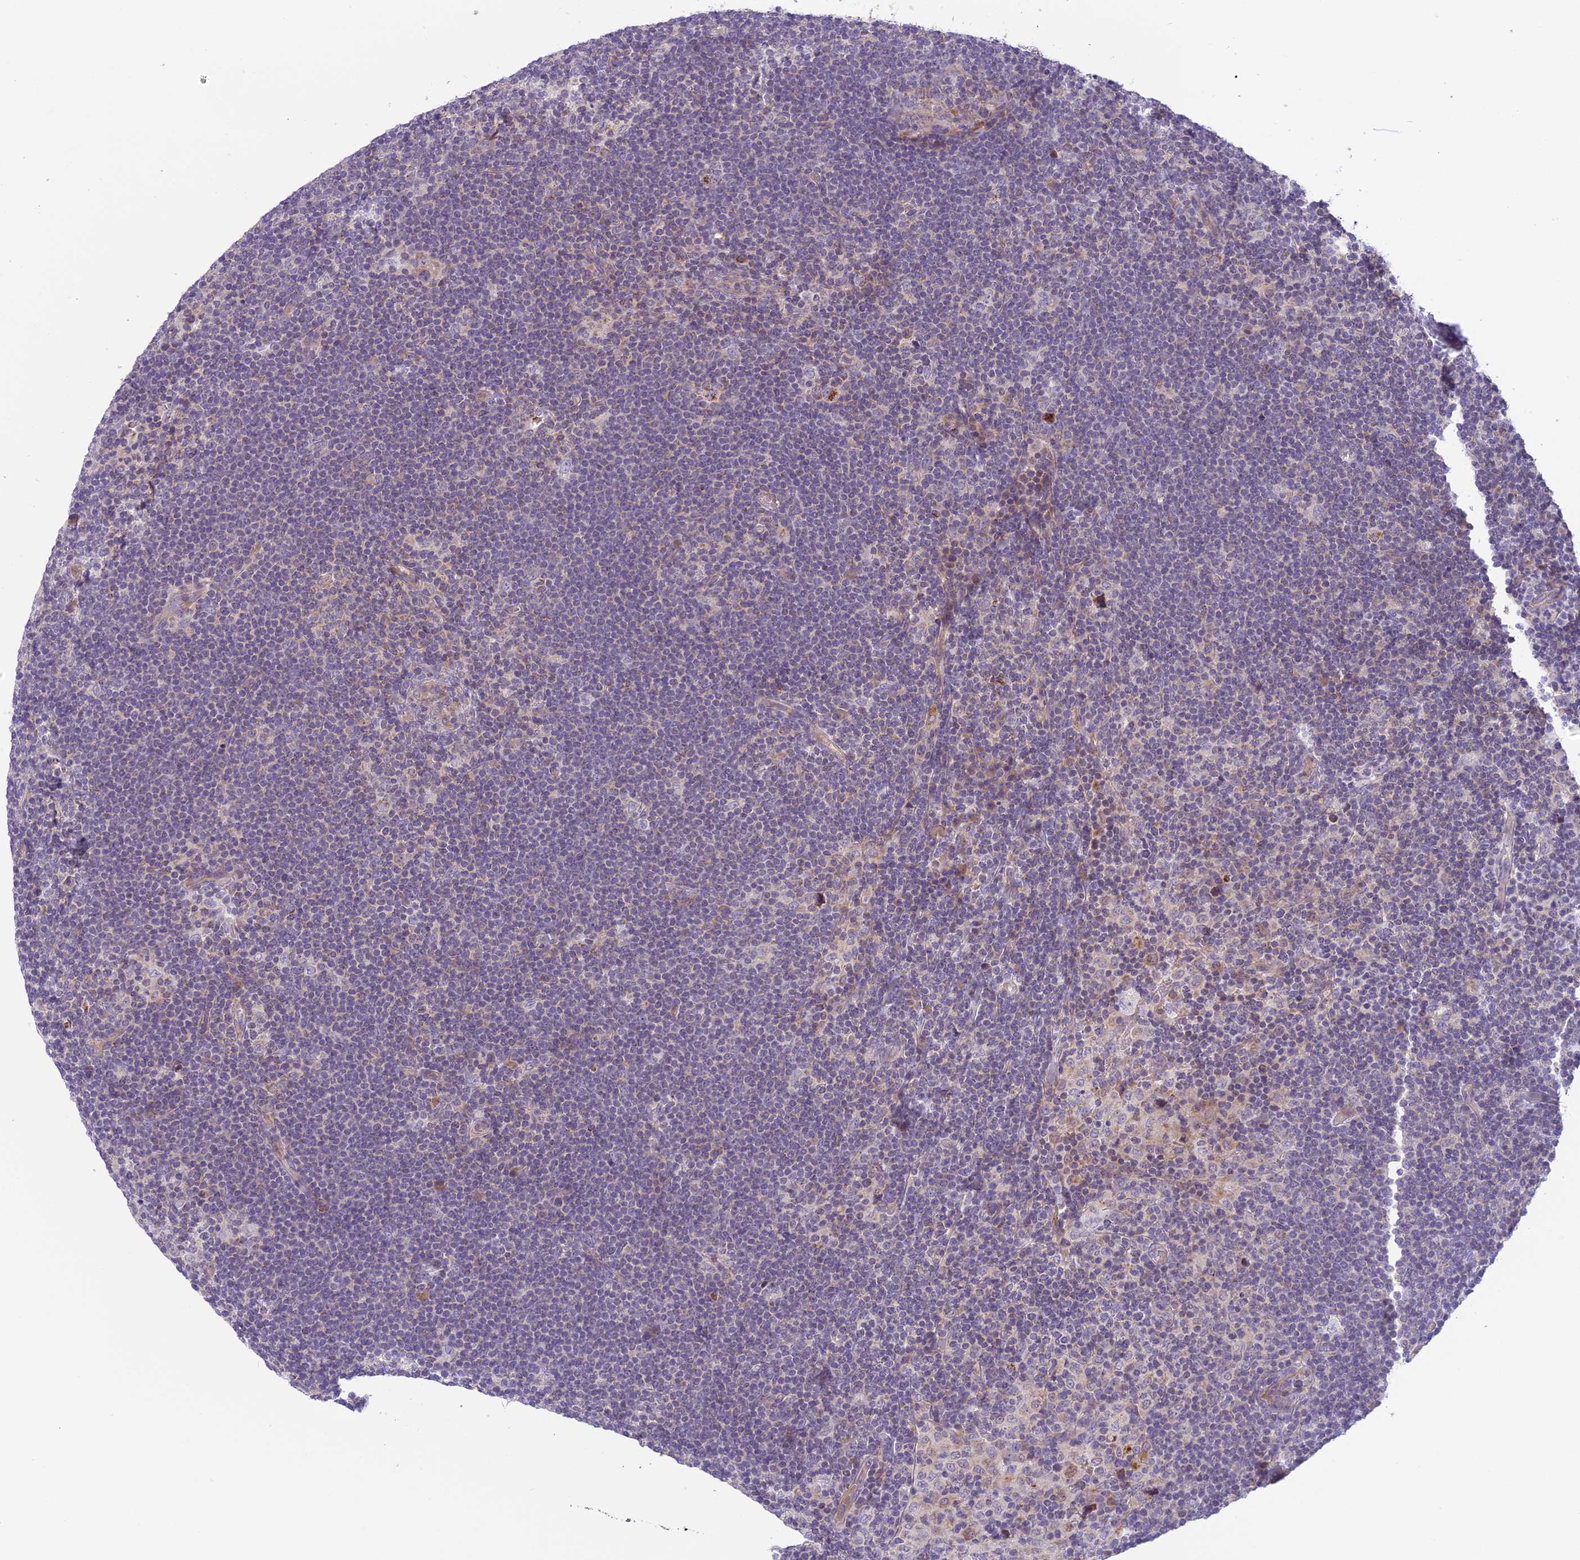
{"staining": {"intensity": "negative", "quantity": "none", "location": "none"}, "tissue": "lymphoma", "cell_type": "Tumor cells", "image_type": "cancer", "snomed": [{"axis": "morphology", "description": "Hodgkin's disease, NOS"}, {"axis": "topography", "description": "Lymph node"}], "caption": "The photomicrograph demonstrates no significant expression in tumor cells of lymphoma. (Brightfield microscopy of DAB (3,3'-diaminobenzidine) IHC at high magnification).", "gene": "ARHGEF37", "patient": {"sex": "female", "age": 57}}